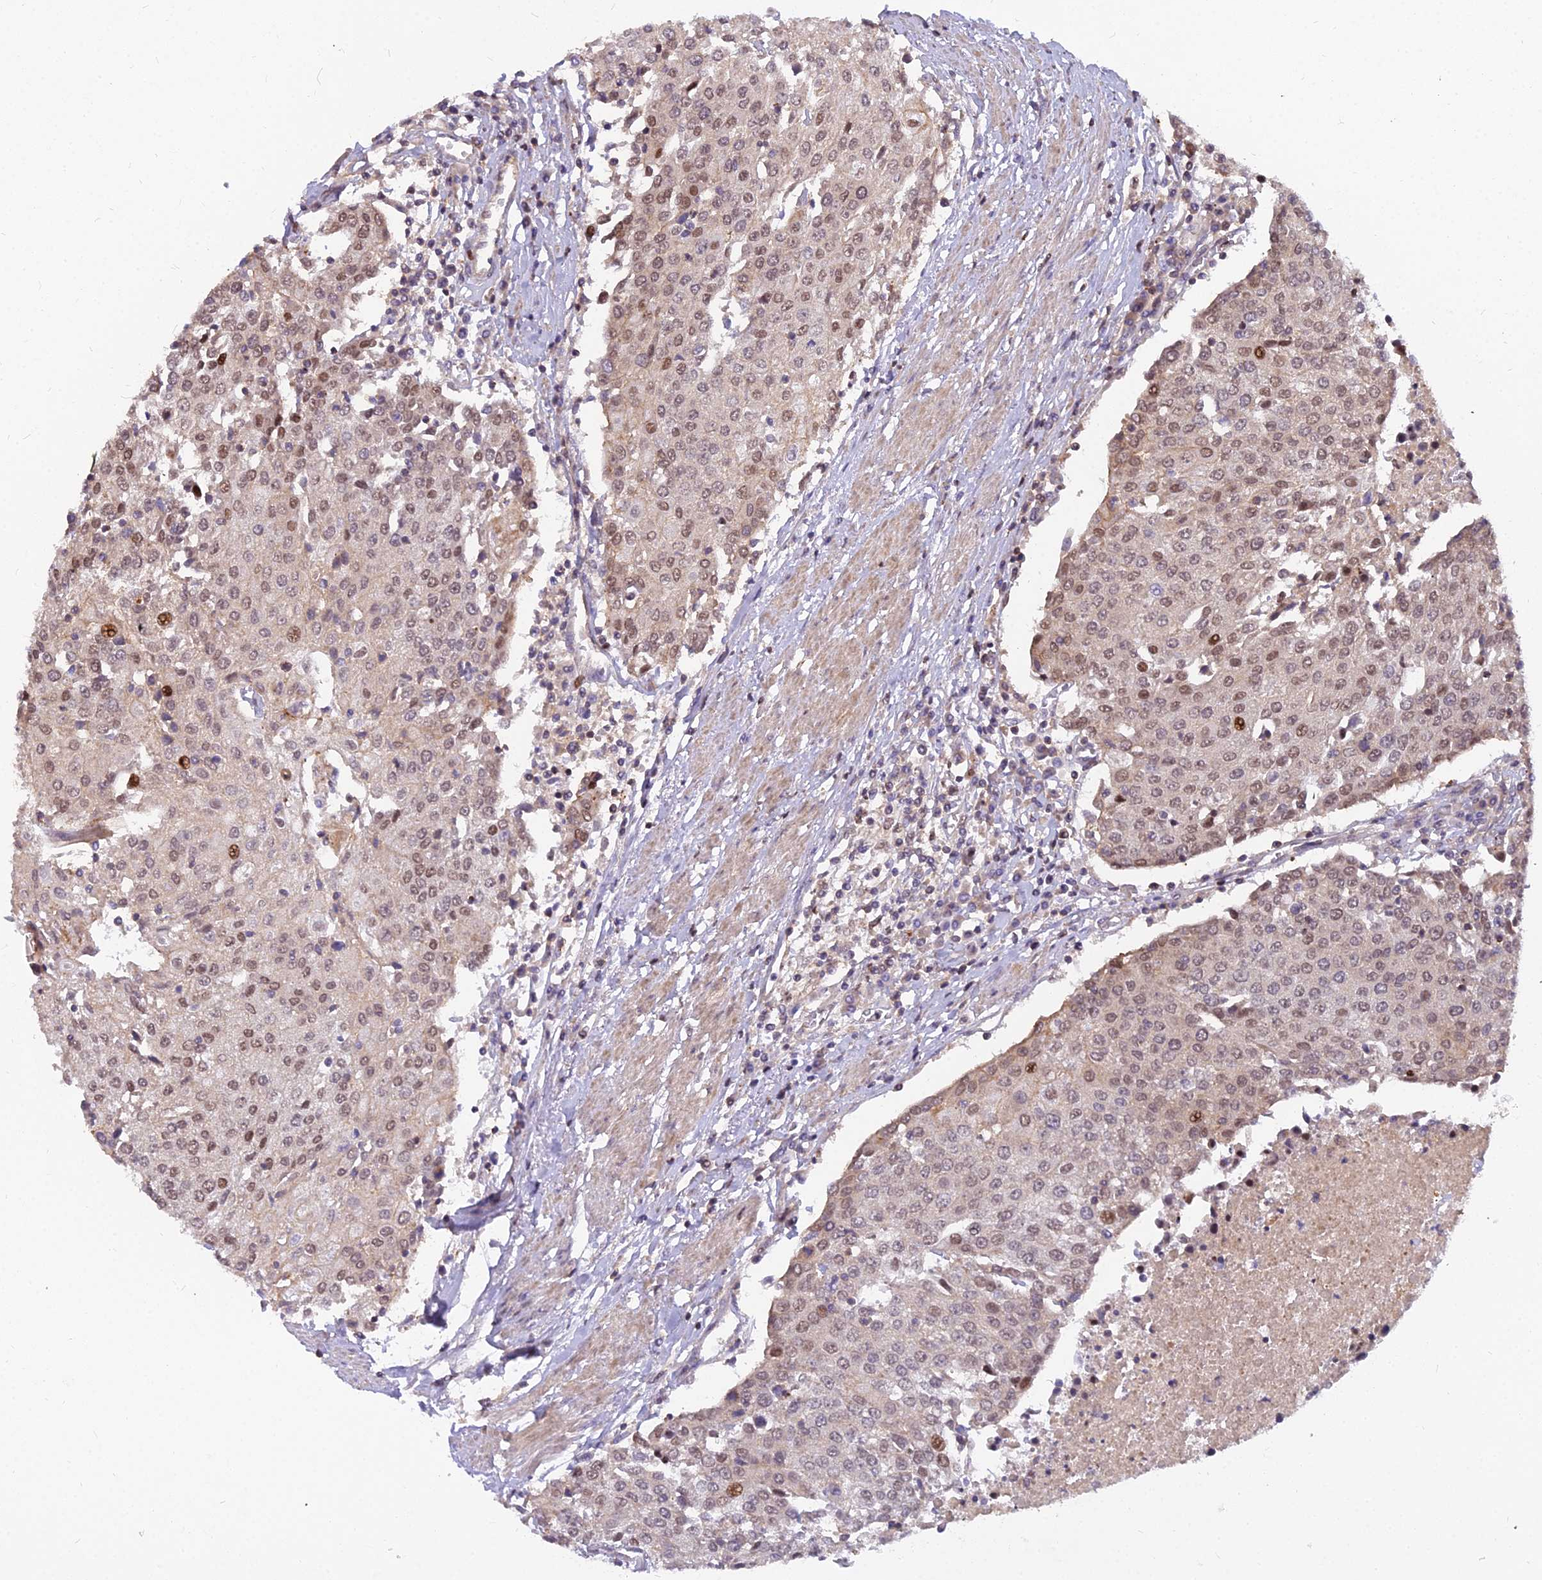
{"staining": {"intensity": "moderate", "quantity": "25%-75%", "location": "nuclear"}, "tissue": "urothelial cancer", "cell_type": "Tumor cells", "image_type": "cancer", "snomed": [{"axis": "morphology", "description": "Urothelial carcinoma, High grade"}, {"axis": "topography", "description": "Urinary bladder"}], "caption": "Urothelial carcinoma (high-grade) was stained to show a protein in brown. There is medium levels of moderate nuclear positivity in approximately 25%-75% of tumor cells.", "gene": "GLYATL3", "patient": {"sex": "female", "age": 85}}